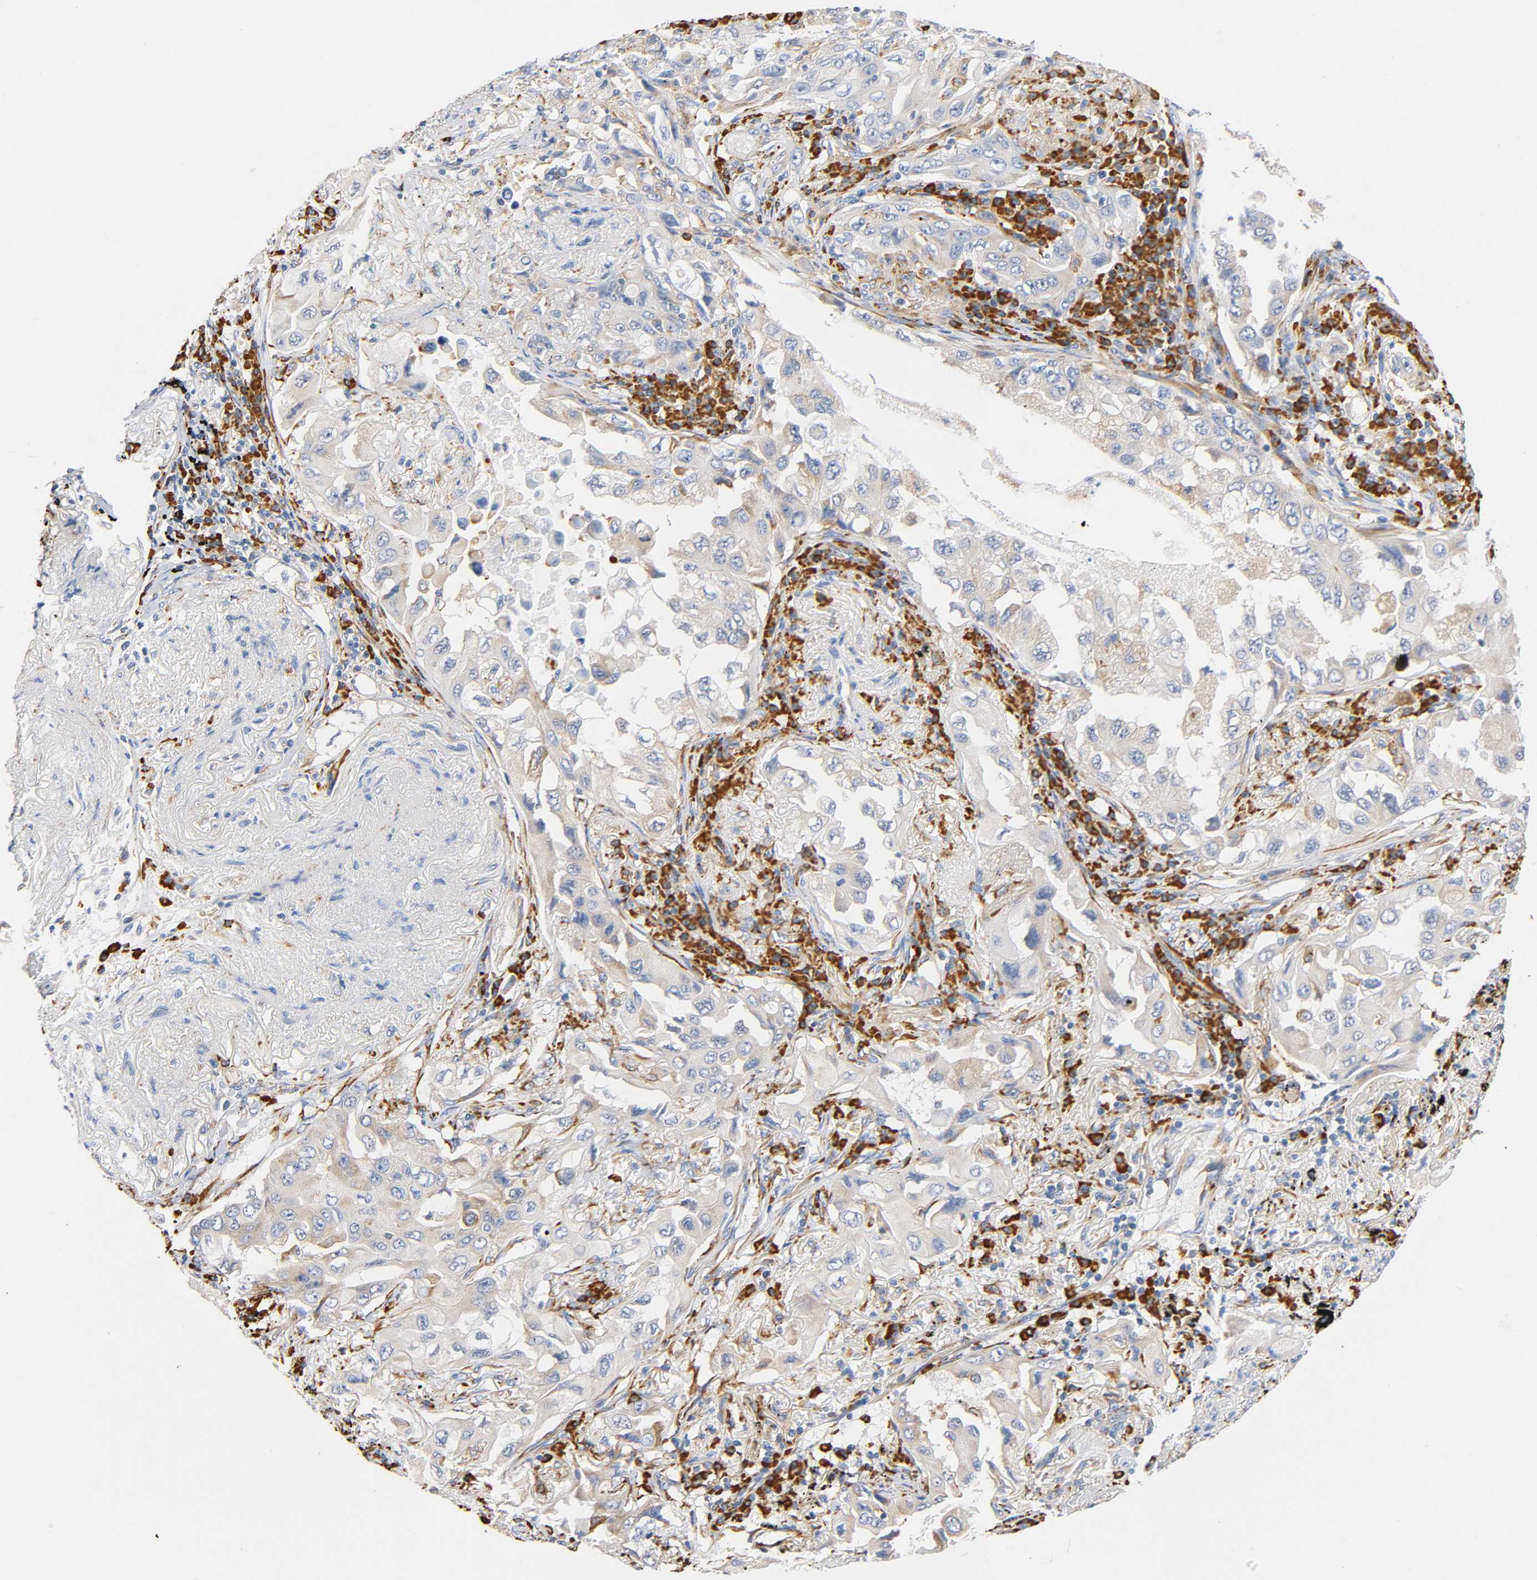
{"staining": {"intensity": "weak", "quantity": "<25%", "location": "cytoplasmic/membranous"}, "tissue": "lung cancer", "cell_type": "Tumor cells", "image_type": "cancer", "snomed": [{"axis": "morphology", "description": "Adenocarcinoma, NOS"}, {"axis": "topography", "description": "Lung"}], "caption": "Immunohistochemistry of human adenocarcinoma (lung) demonstrates no expression in tumor cells.", "gene": "UCKL1", "patient": {"sex": "female", "age": 65}}